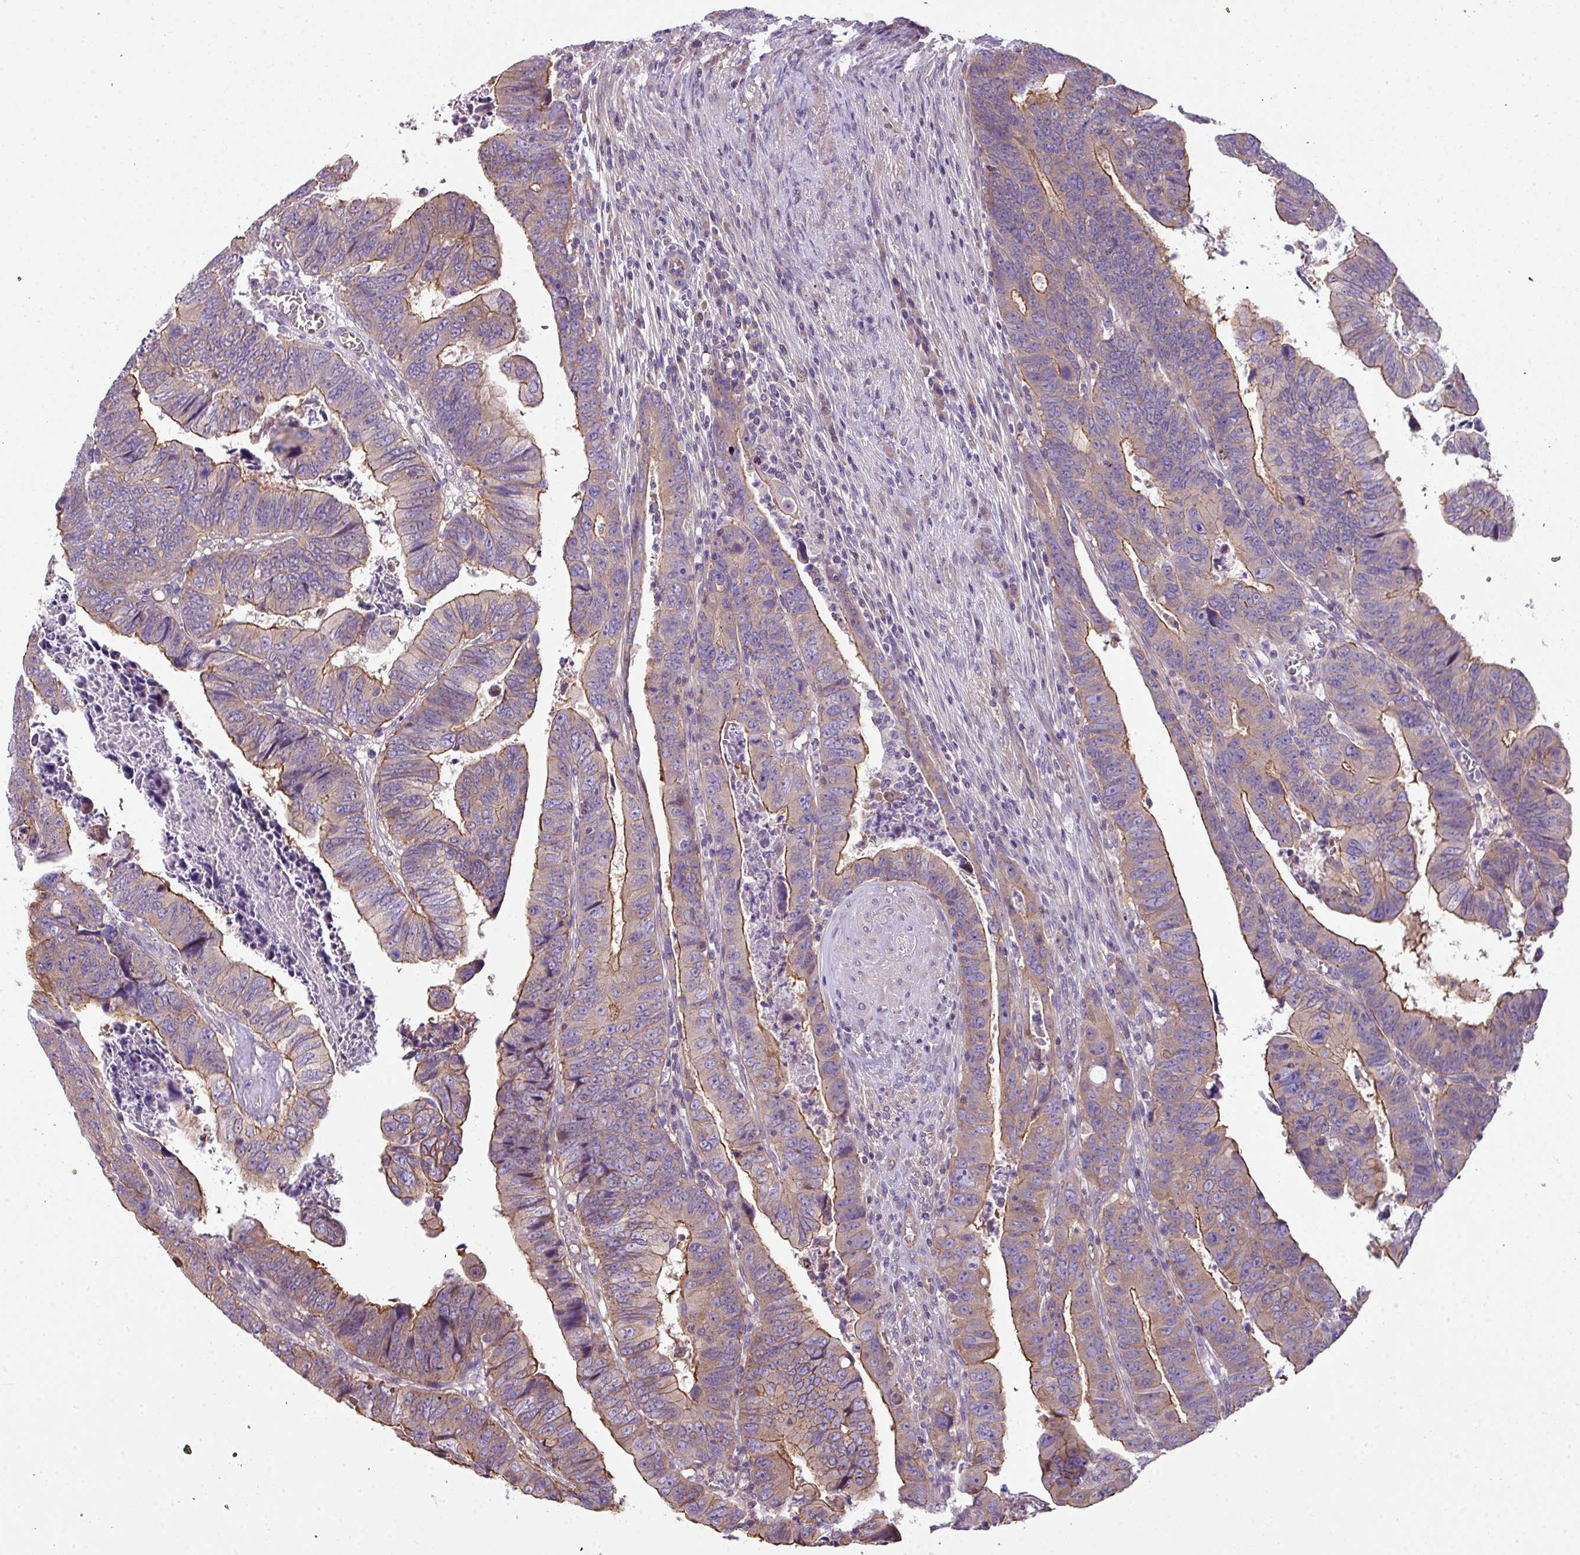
{"staining": {"intensity": "moderate", "quantity": "25%-75%", "location": "cytoplasmic/membranous"}, "tissue": "colorectal cancer", "cell_type": "Tumor cells", "image_type": "cancer", "snomed": [{"axis": "morphology", "description": "Normal tissue, NOS"}, {"axis": "morphology", "description": "Adenocarcinoma, NOS"}, {"axis": "topography", "description": "Rectum"}], "caption": "Tumor cells display medium levels of moderate cytoplasmic/membranous expression in about 25%-75% of cells in human colorectal adenocarcinoma.", "gene": "PALS2", "patient": {"sex": "female", "age": 65}}